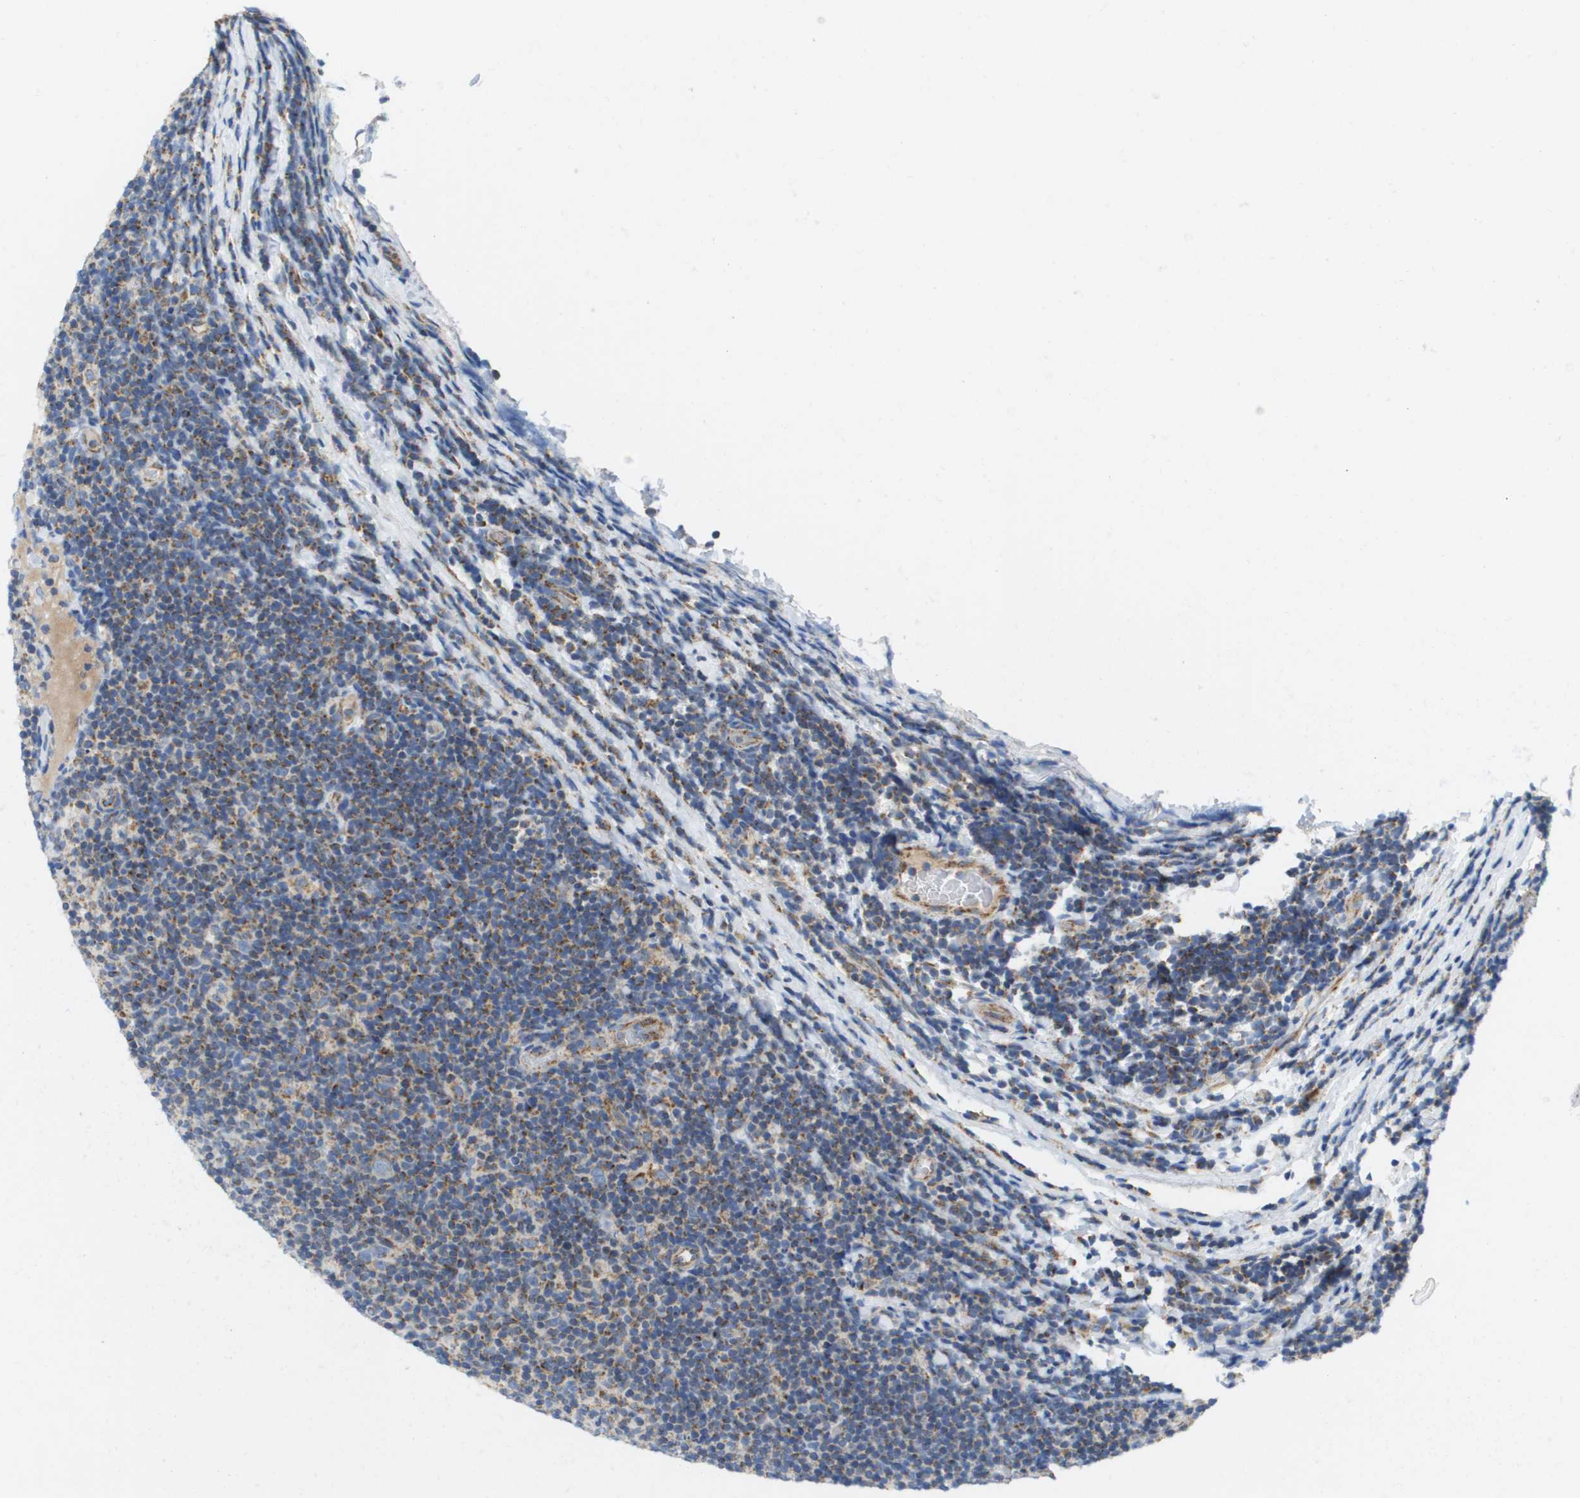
{"staining": {"intensity": "moderate", "quantity": "<25%", "location": "cytoplasmic/membranous"}, "tissue": "lymphoma", "cell_type": "Tumor cells", "image_type": "cancer", "snomed": [{"axis": "morphology", "description": "Malignant lymphoma, non-Hodgkin's type, Low grade"}, {"axis": "topography", "description": "Lymph node"}], "caption": "Protein analysis of low-grade malignant lymphoma, non-Hodgkin's type tissue reveals moderate cytoplasmic/membranous positivity in approximately <25% of tumor cells.", "gene": "FIS1", "patient": {"sex": "male", "age": 83}}